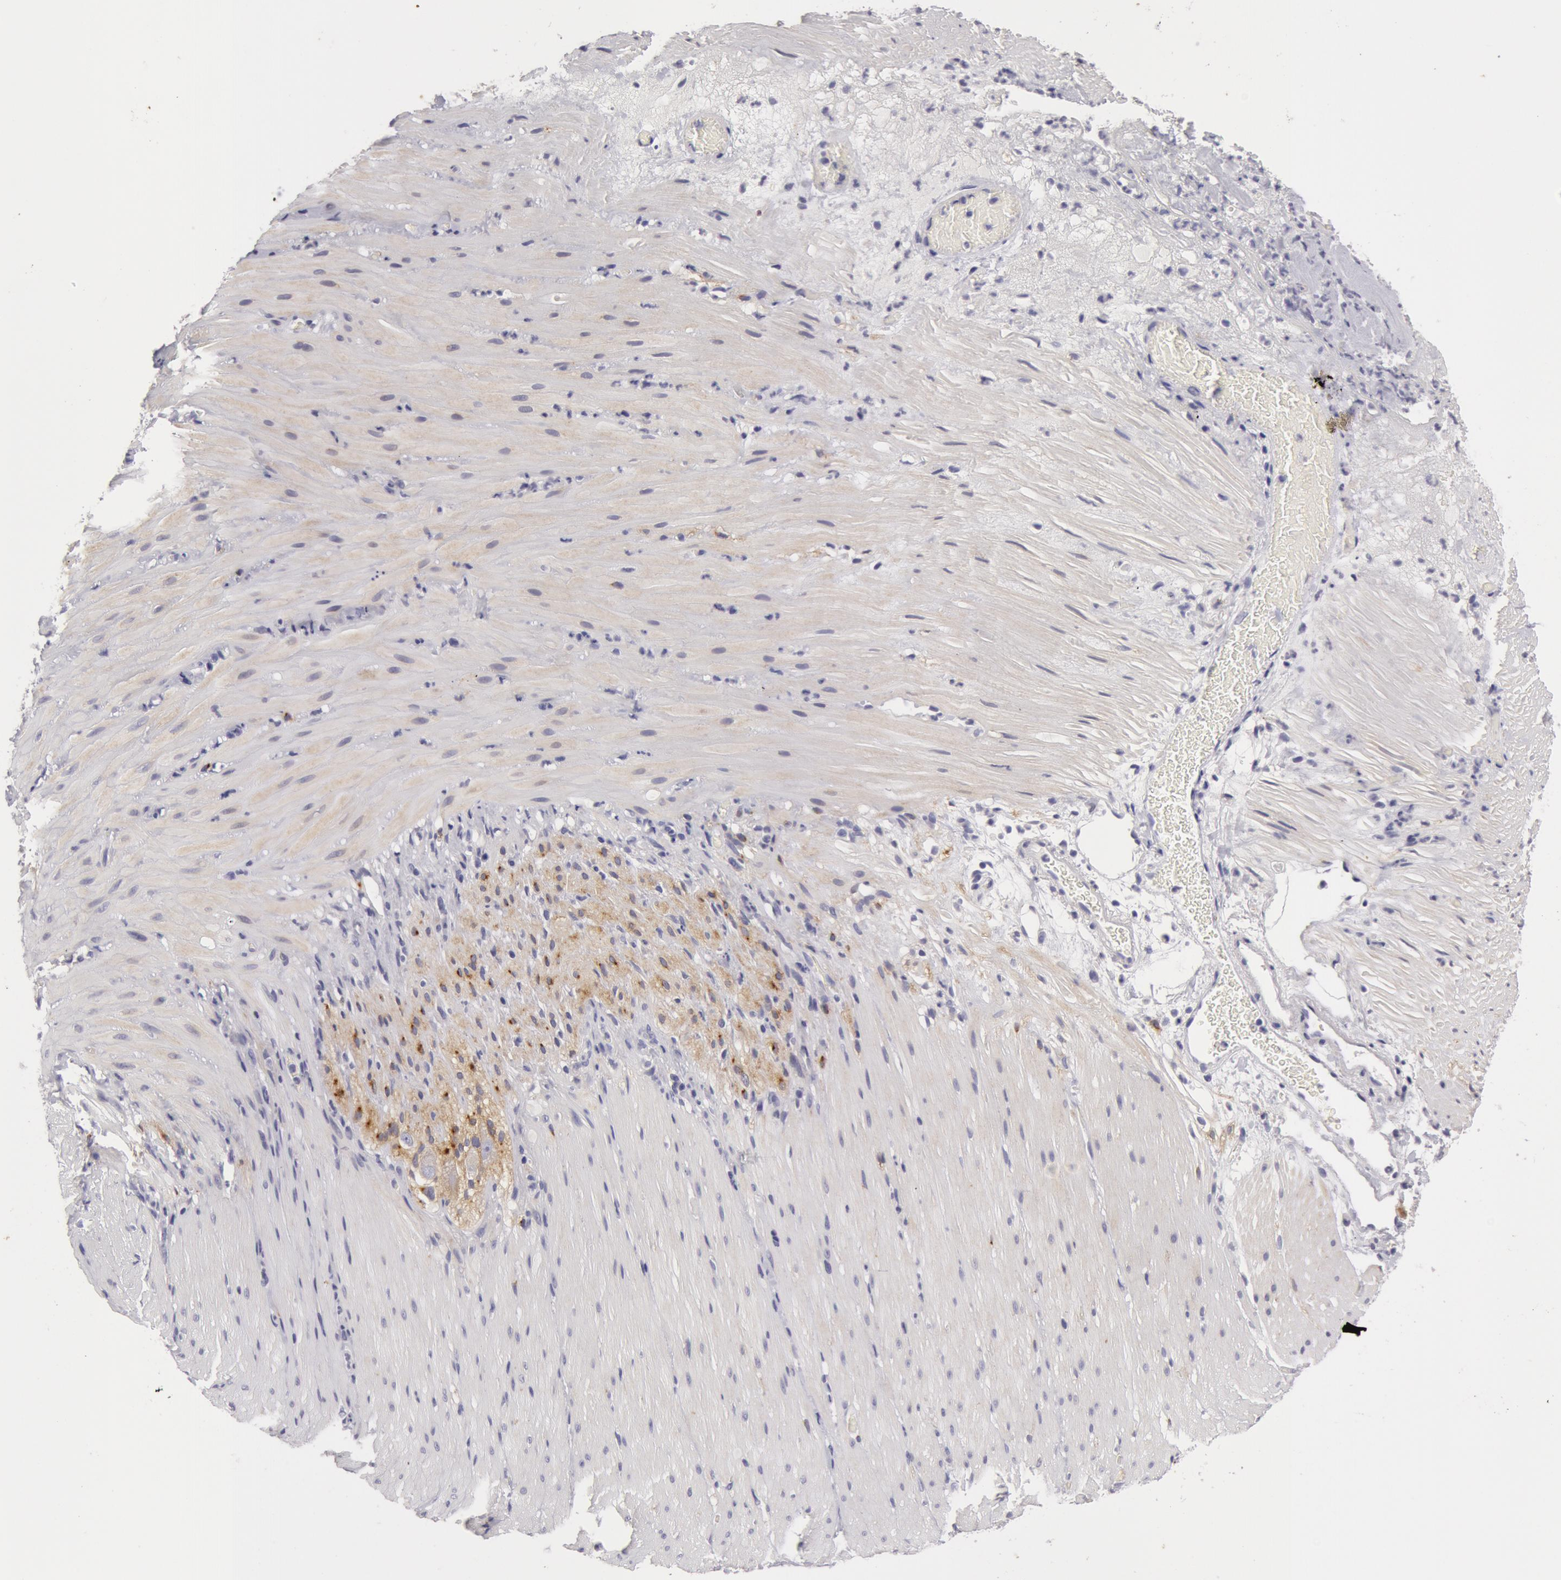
{"staining": {"intensity": "weak", "quantity": "25%-75%", "location": "cytoplasmic/membranous"}, "tissue": "smooth muscle", "cell_type": "Smooth muscle cells", "image_type": "normal", "snomed": [{"axis": "morphology", "description": "Normal tissue, NOS"}, {"axis": "topography", "description": "Duodenum"}], "caption": "This image exhibits immunohistochemistry staining of normal human smooth muscle, with low weak cytoplasmic/membranous staining in approximately 25%-75% of smooth muscle cells.", "gene": "NLGN4X", "patient": {"sex": "male", "age": 63}}